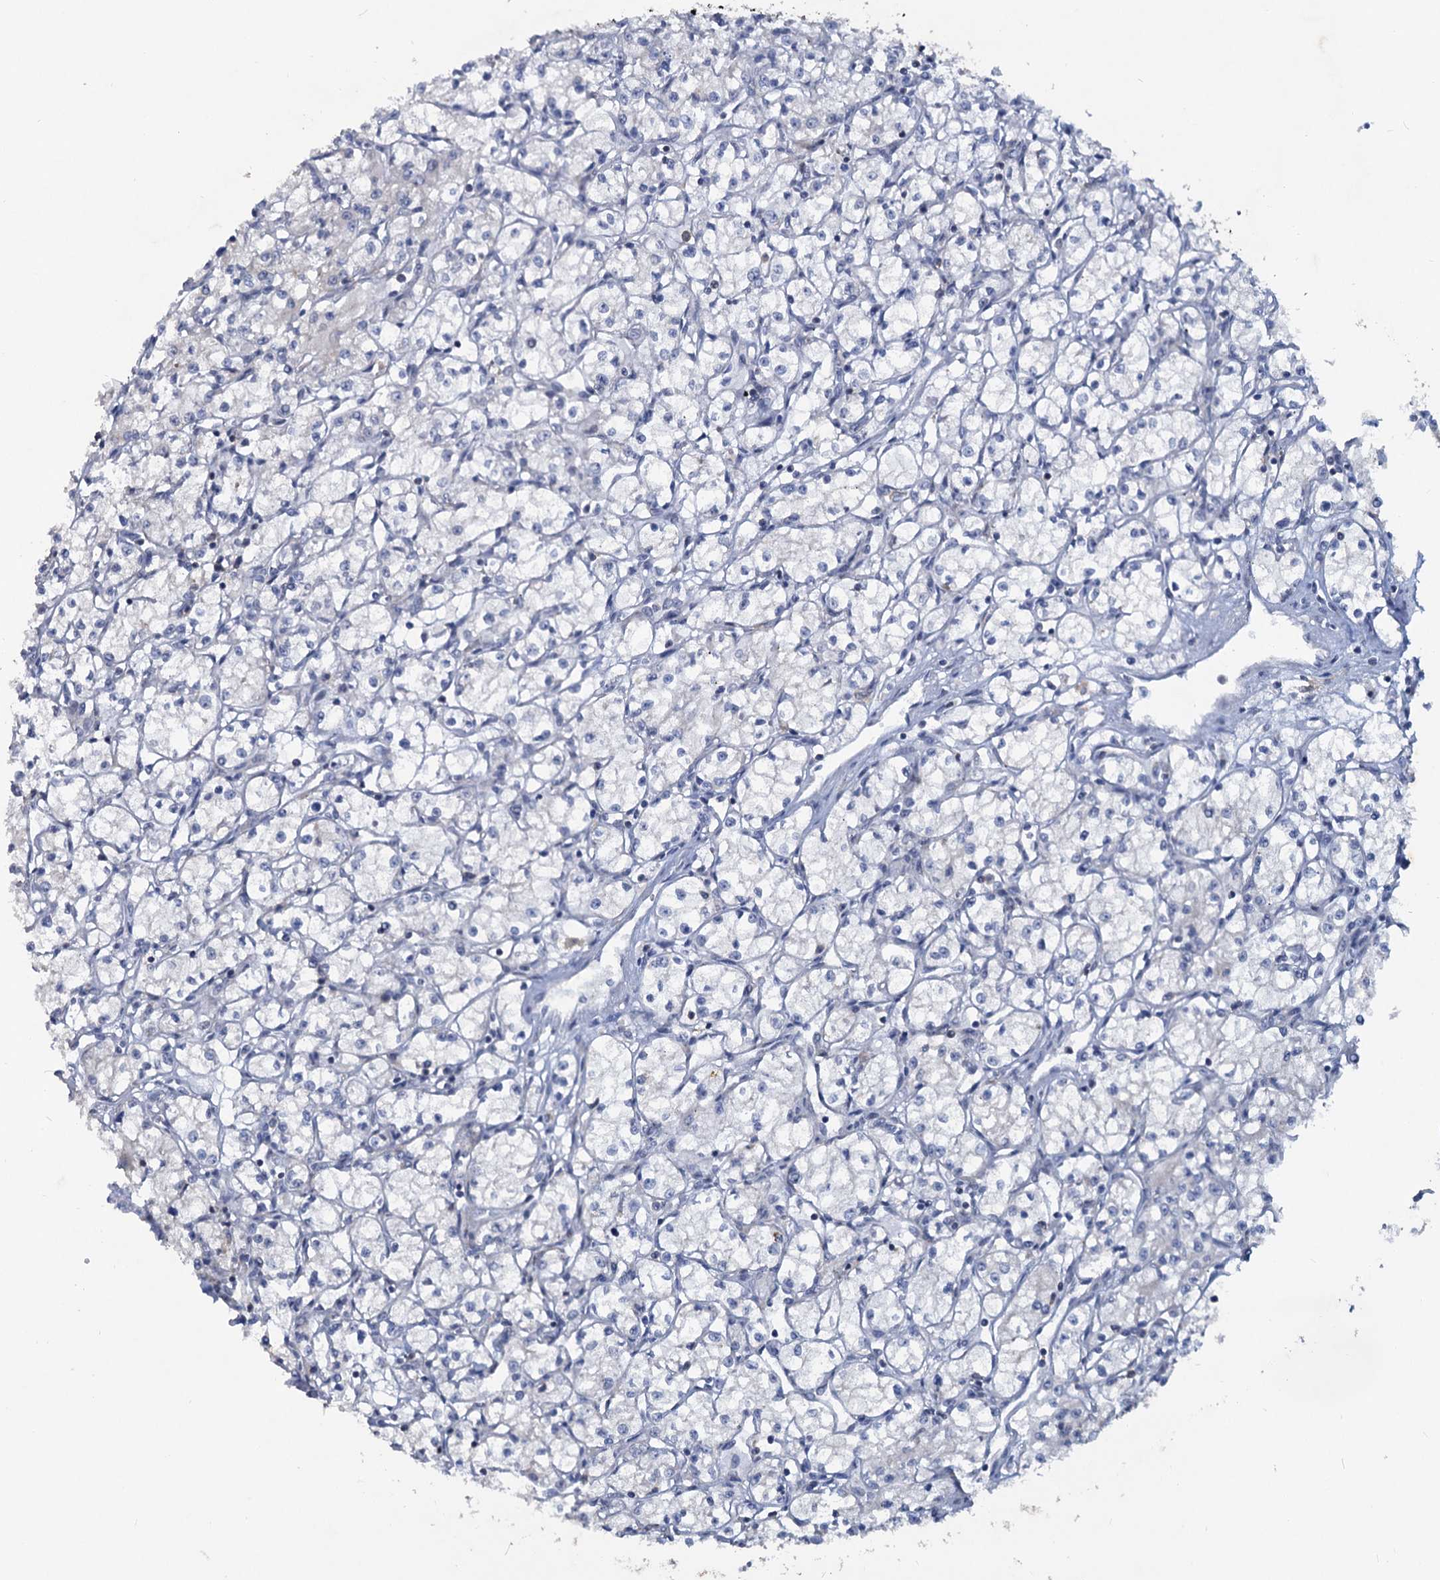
{"staining": {"intensity": "negative", "quantity": "none", "location": "none"}, "tissue": "renal cancer", "cell_type": "Tumor cells", "image_type": "cancer", "snomed": [{"axis": "morphology", "description": "Adenocarcinoma, NOS"}, {"axis": "topography", "description": "Kidney"}], "caption": "Micrograph shows no protein expression in tumor cells of adenocarcinoma (renal) tissue.", "gene": "LRCH4", "patient": {"sex": "male", "age": 59}}